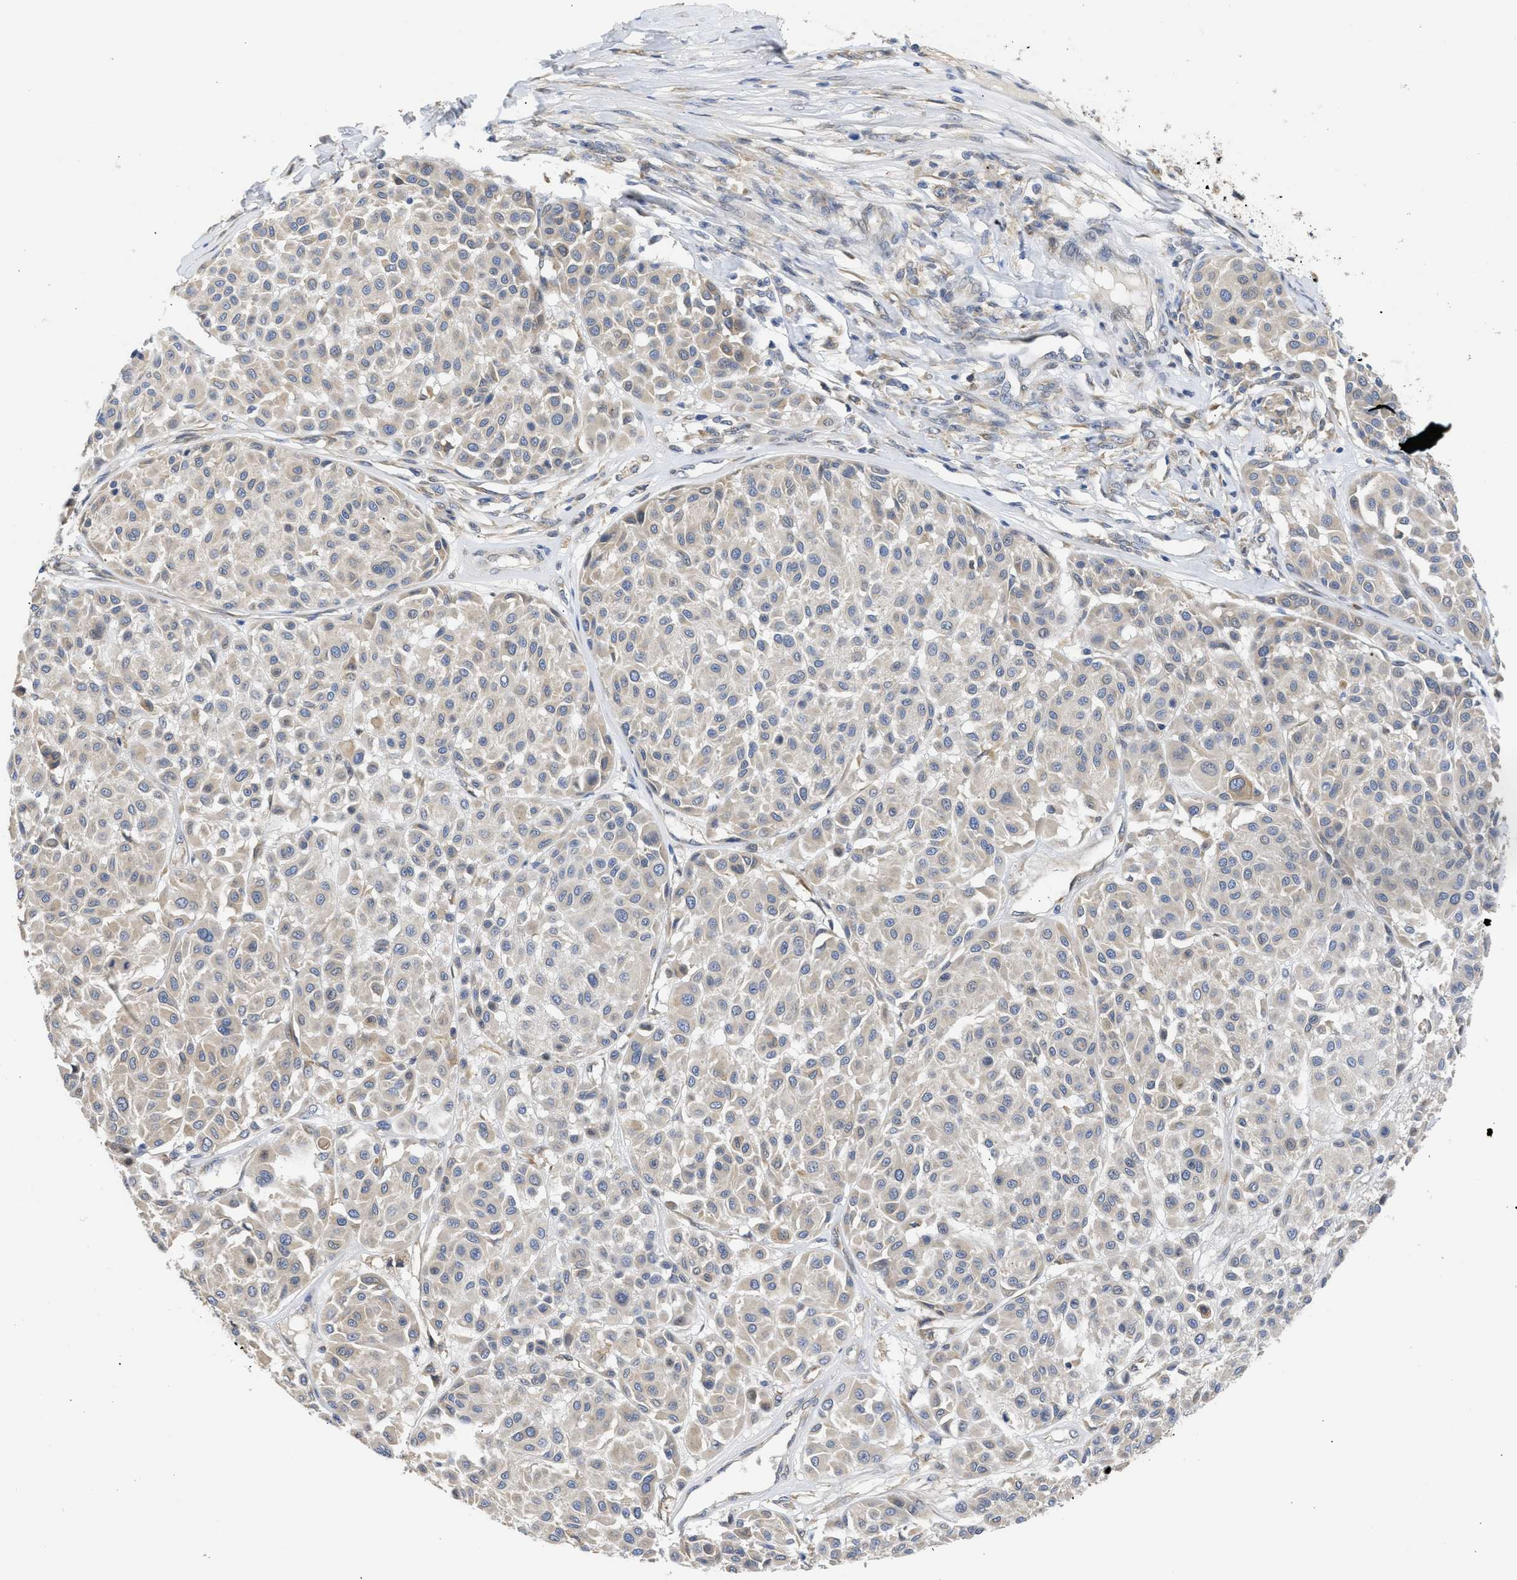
{"staining": {"intensity": "weak", "quantity": "<25%", "location": "cytoplasmic/membranous"}, "tissue": "melanoma", "cell_type": "Tumor cells", "image_type": "cancer", "snomed": [{"axis": "morphology", "description": "Malignant melanoma, Metastatic site"}, {"axis": "topography", "description": "Soft tissue"}], "caption": "An immunohistochemistry (IHC) photomicrograph of malignant melanoma (metastatic site) is shown. There is no staining in tumor cells of malignant melanoma (metastatic site).", "gene": "TMED1", "patient": {"sex": "male", "age": 41}}